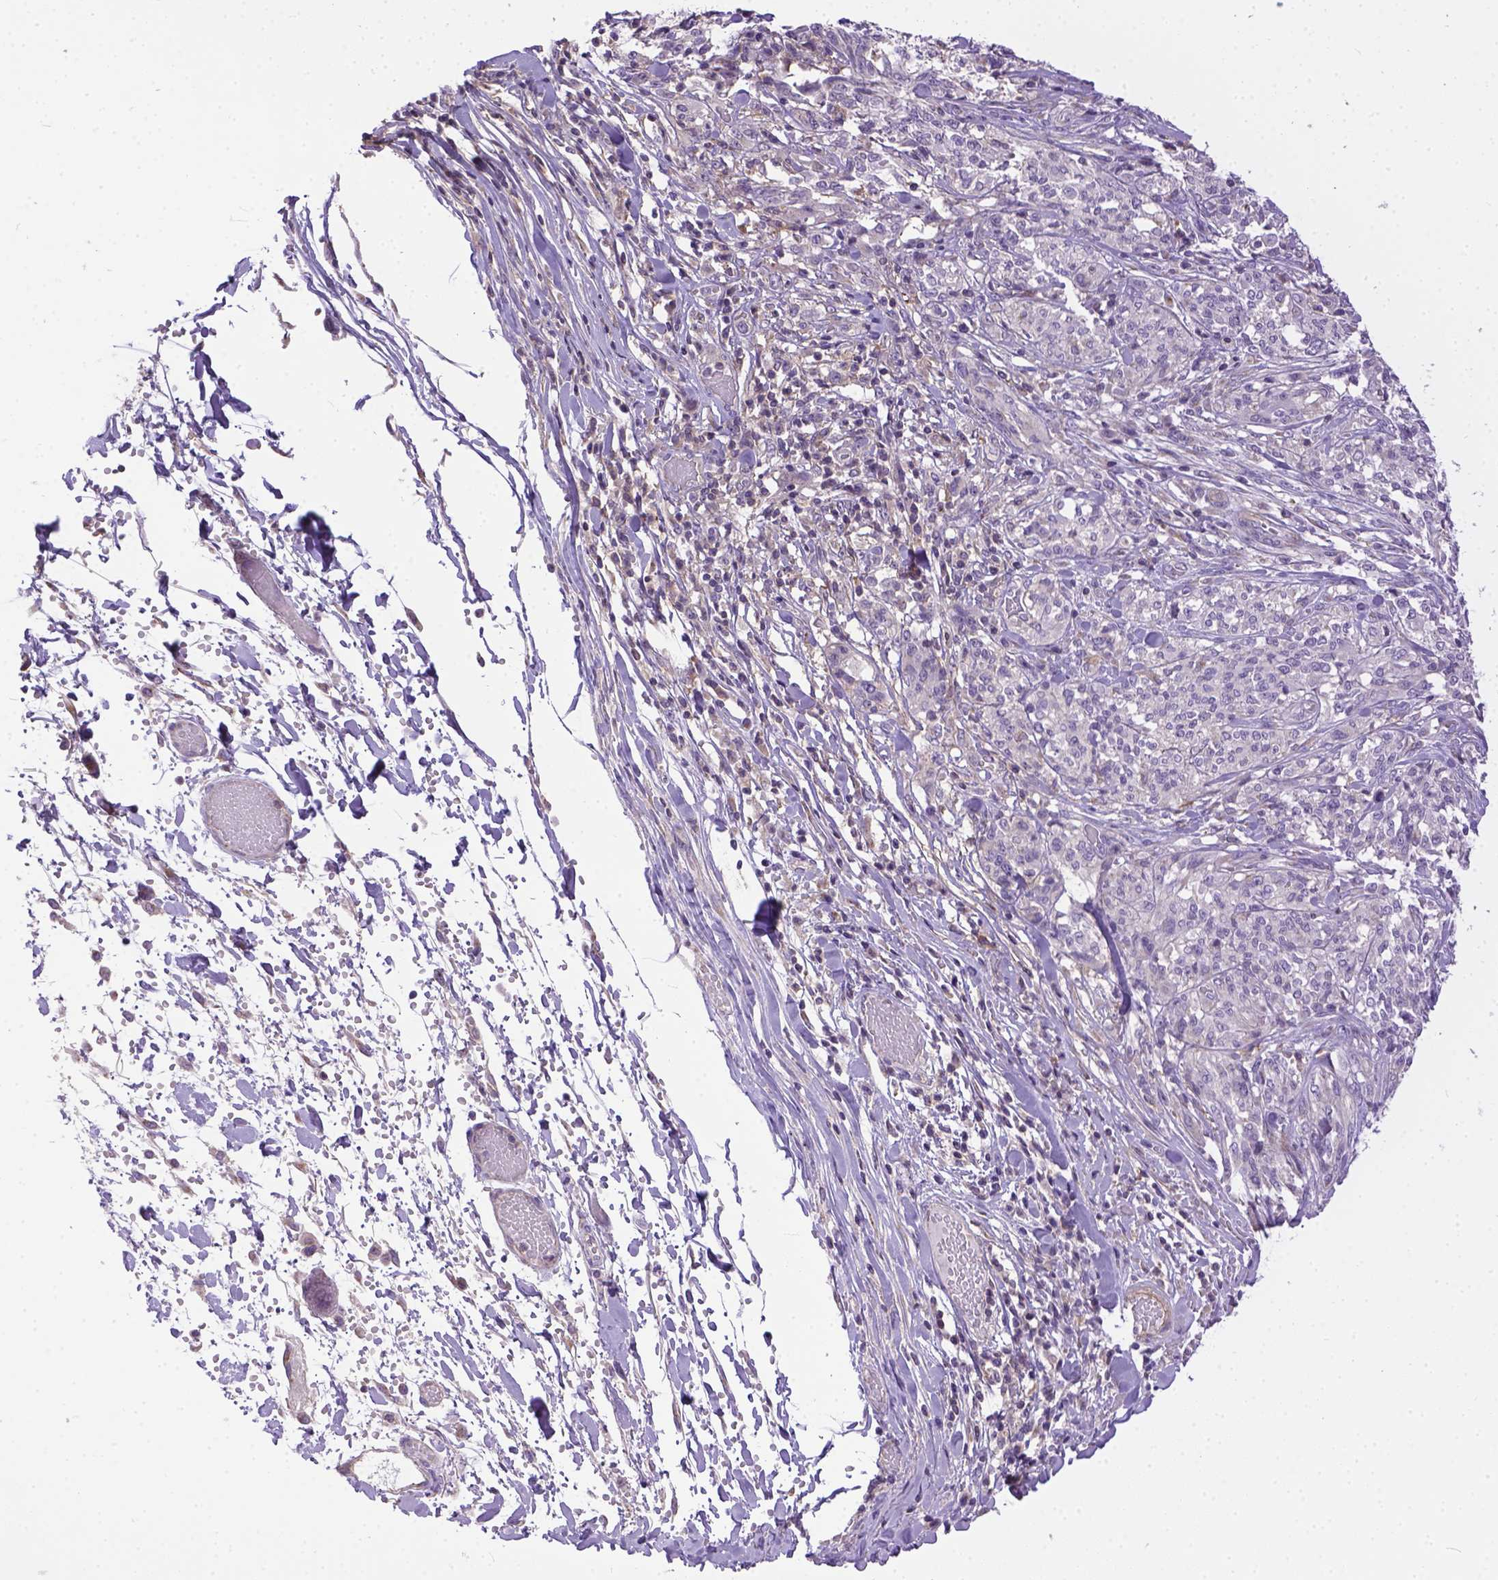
{"staining": {"intensity": "negative", "quantity": "none", "location": "none"}, "tissue": "melanoma", "cell_type": "Tumor cells", "image_type": "cancer", "snomed": [{"axis": "morphology", "description": "Malignant melanoma, NOS"}, {"axis": "topography", "description": "Skin"}], "caption": "Malignant melanoma was stained to show a protein in brown. There is no significant staining in tumor cells. (Brightfield microscopy of DAB (3,3'-diaminobenzidine) immunohistochemistry (IHC) at high magnification).", "gene": "BANF2", "patient": {"sex": "female", "age": 91}}